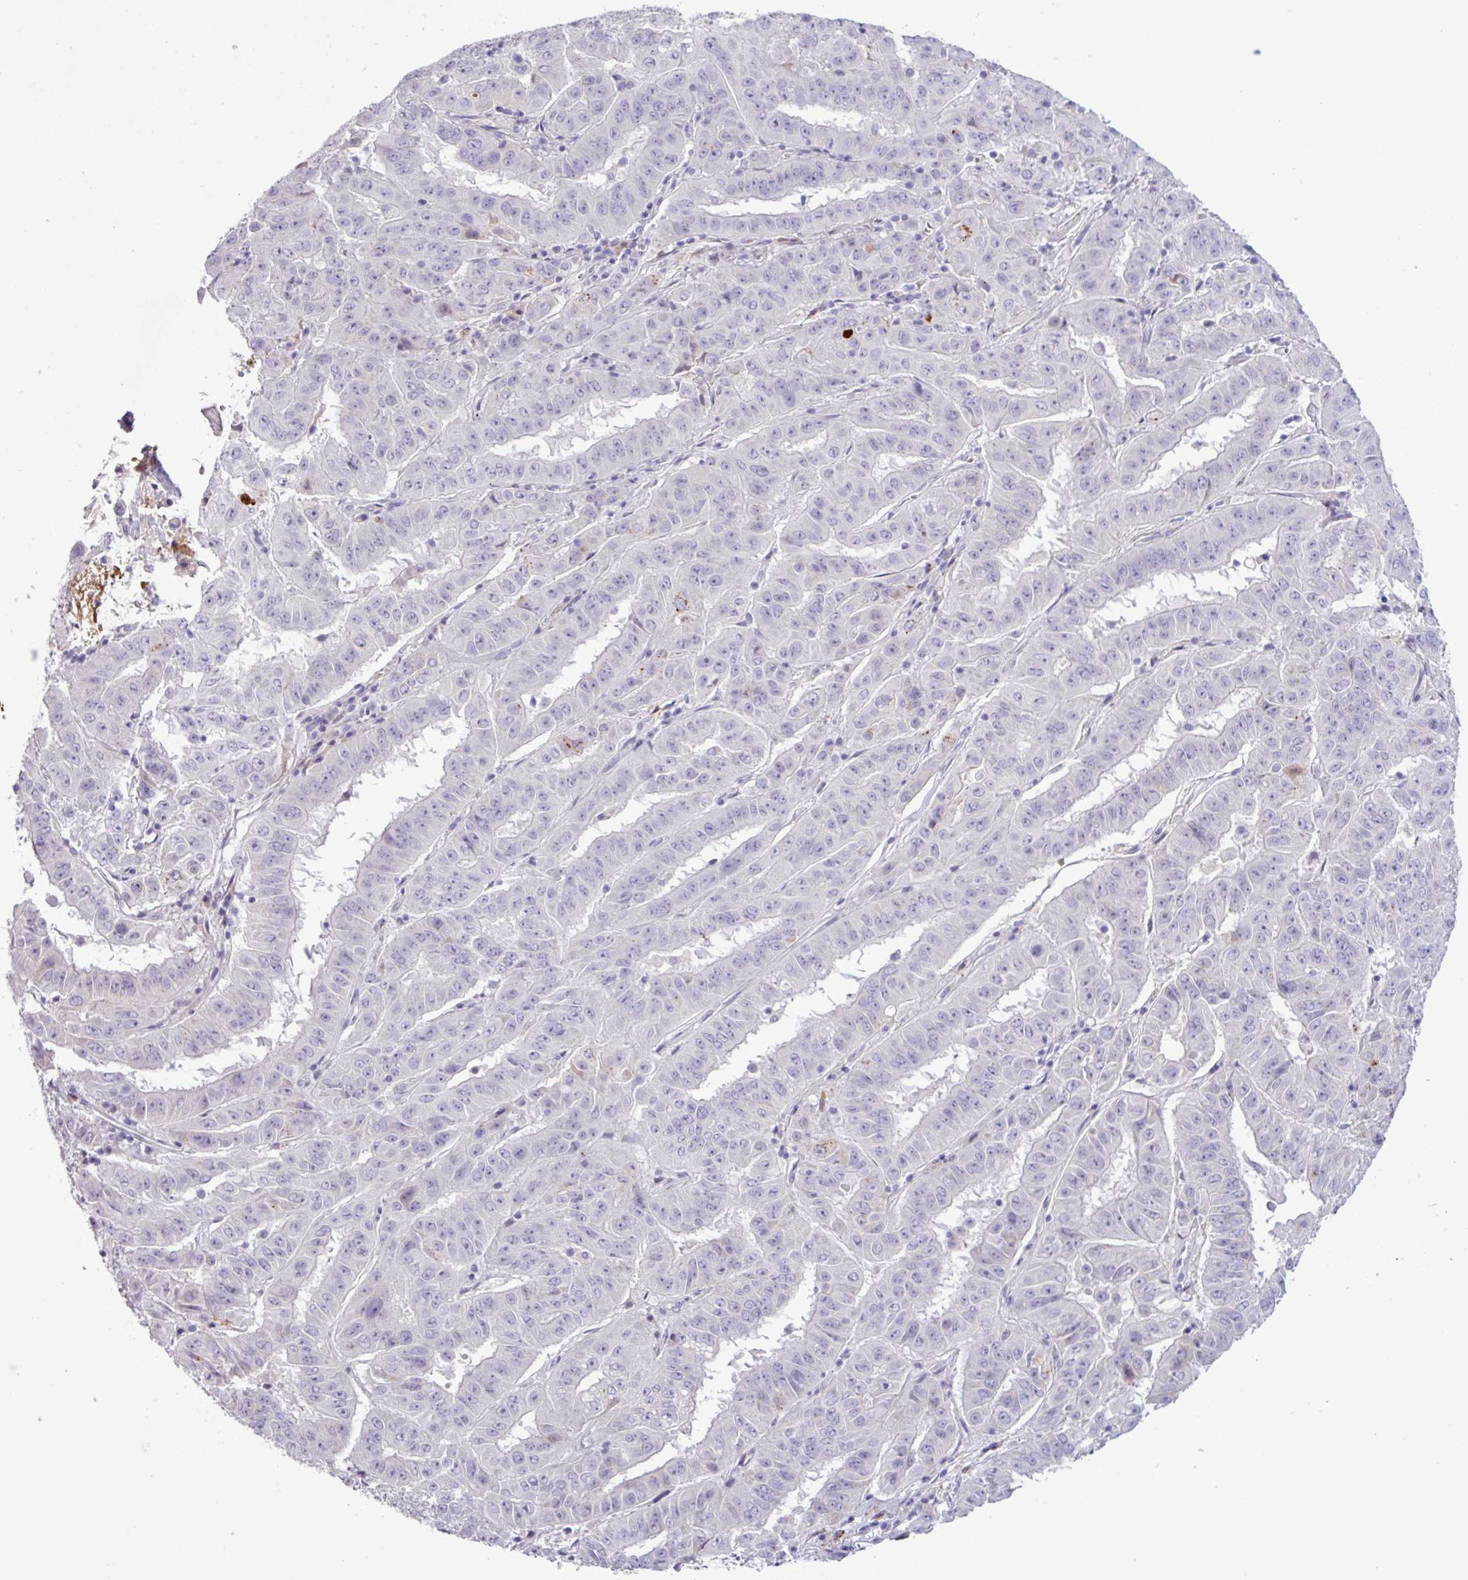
{"staining": {"intensity": "negative", "quantity": "none", "location": "none"}, "tissue": "pancreatic cancer", "cell_type": "Tumor cells", "image_type": "cancer", "snomed": [{"axis": "morphology", "description": "Adenocarcinoma, NOS"}, {"axis": "topography", "description": "Pancreas"}], "caption": "This is an immunohistochemistry (IHC) photomicrograph of human pancreatic cancer. There is no staining in tumor cells.", "gene": "C4B", "patient": {"sex": "male", "age": 63}}